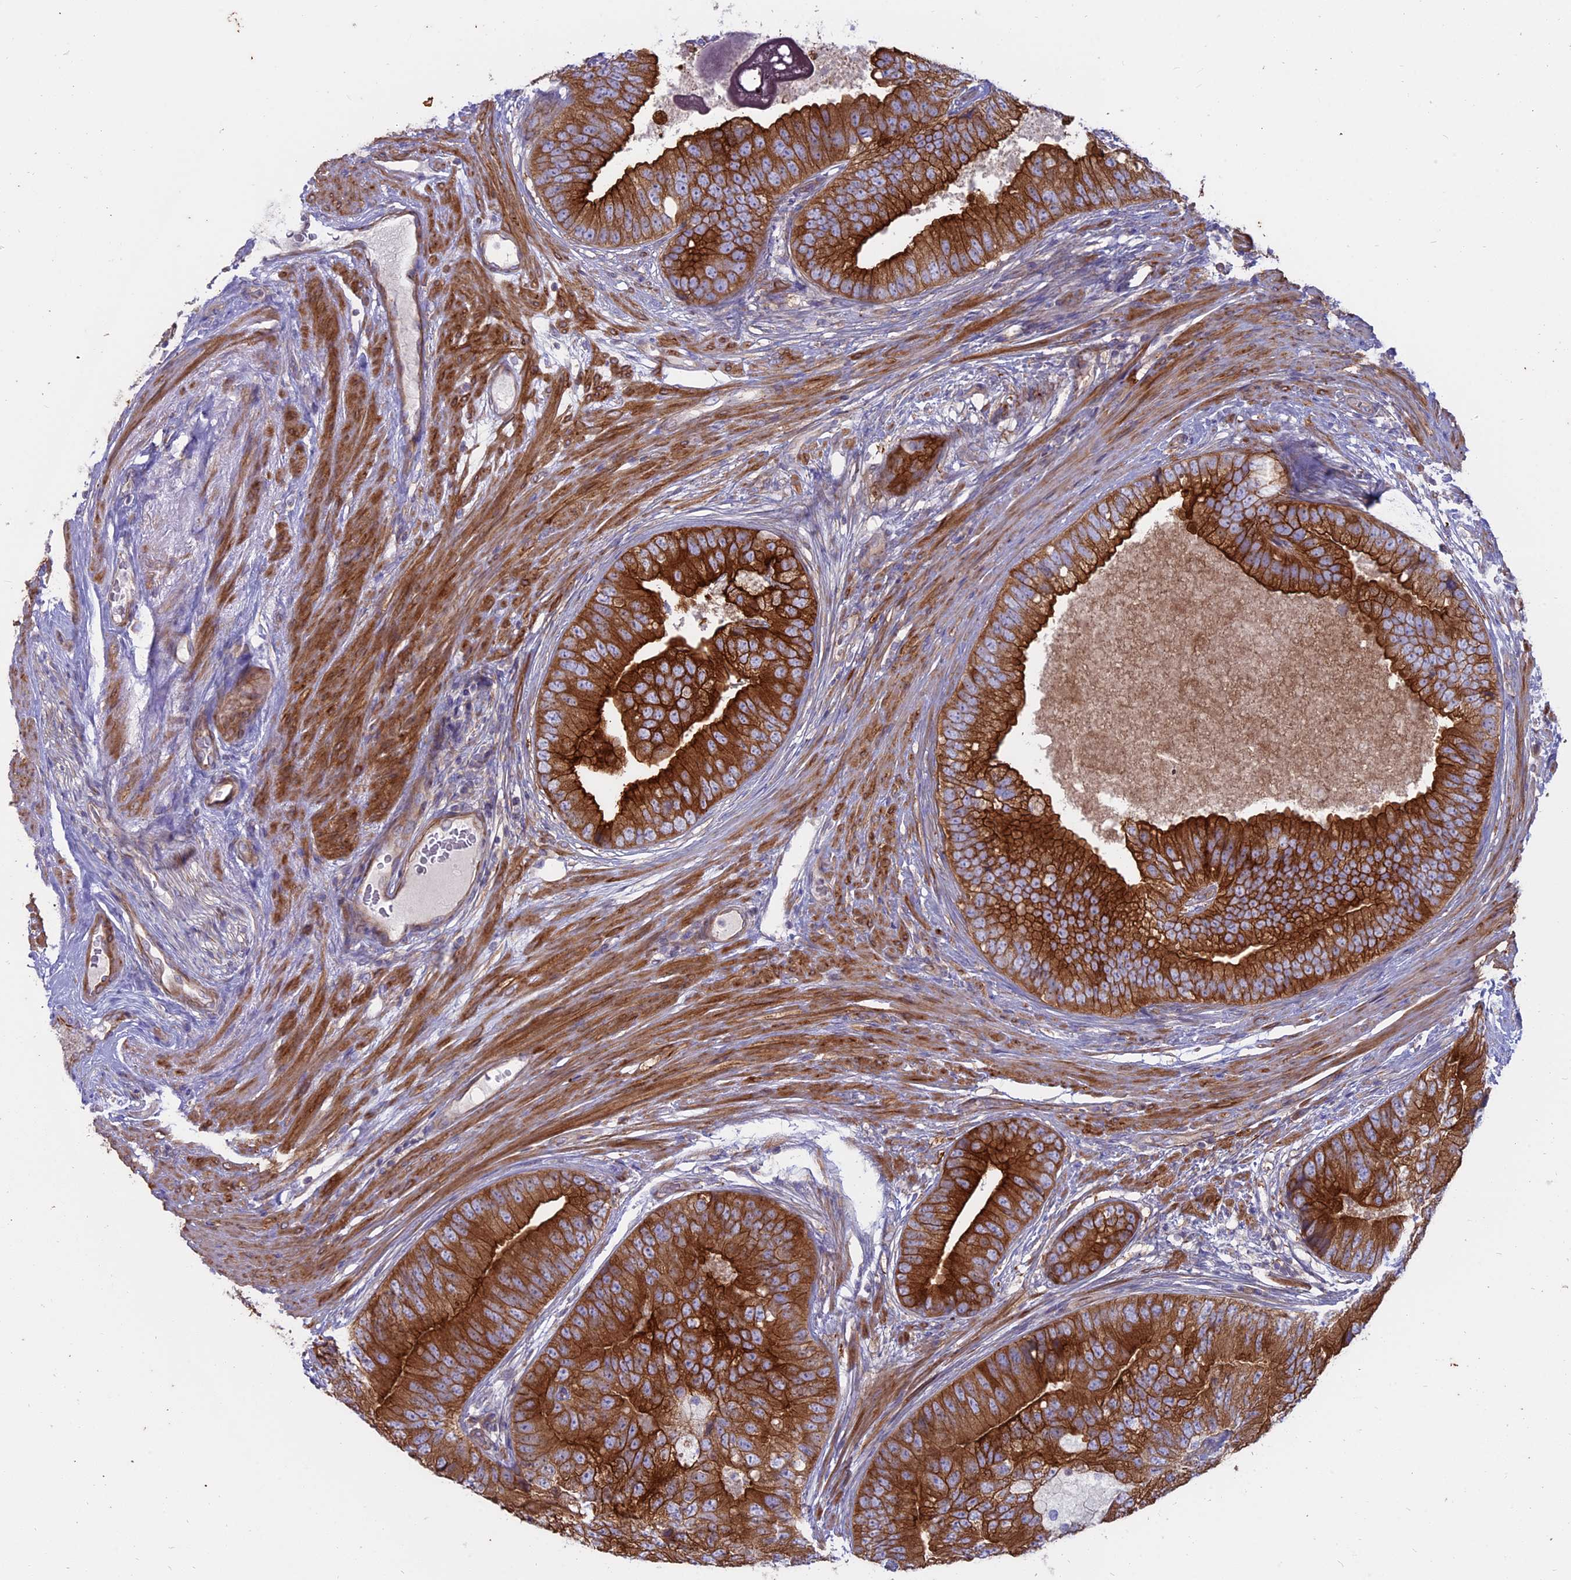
{"staining": {"intensity": "strong", "quantity": ">75%", "location": "cytoplasmic/membranous"}, "tissue": "prostate cancer", "cell_type": "Tumor cells", "image_type": "cancer", "snomed": [{"axis": "morphology", "description": "Adenocarcinoma, High grade"}, {"axis": "topography", "description": "Prostate"}], "caption": "DAB immunohistochemical staining of prostate high-grade adenocarcinoma displays strong cytoplasmic/membranous protein expression in approximately >75% of tumor cells. (DAB (3,3'-diaminobenzidine) IHC, brown staining for protein, blue staining for nuclei).", "gene": "MYO5B", "patient": {"sex": "male", "age": 70}}